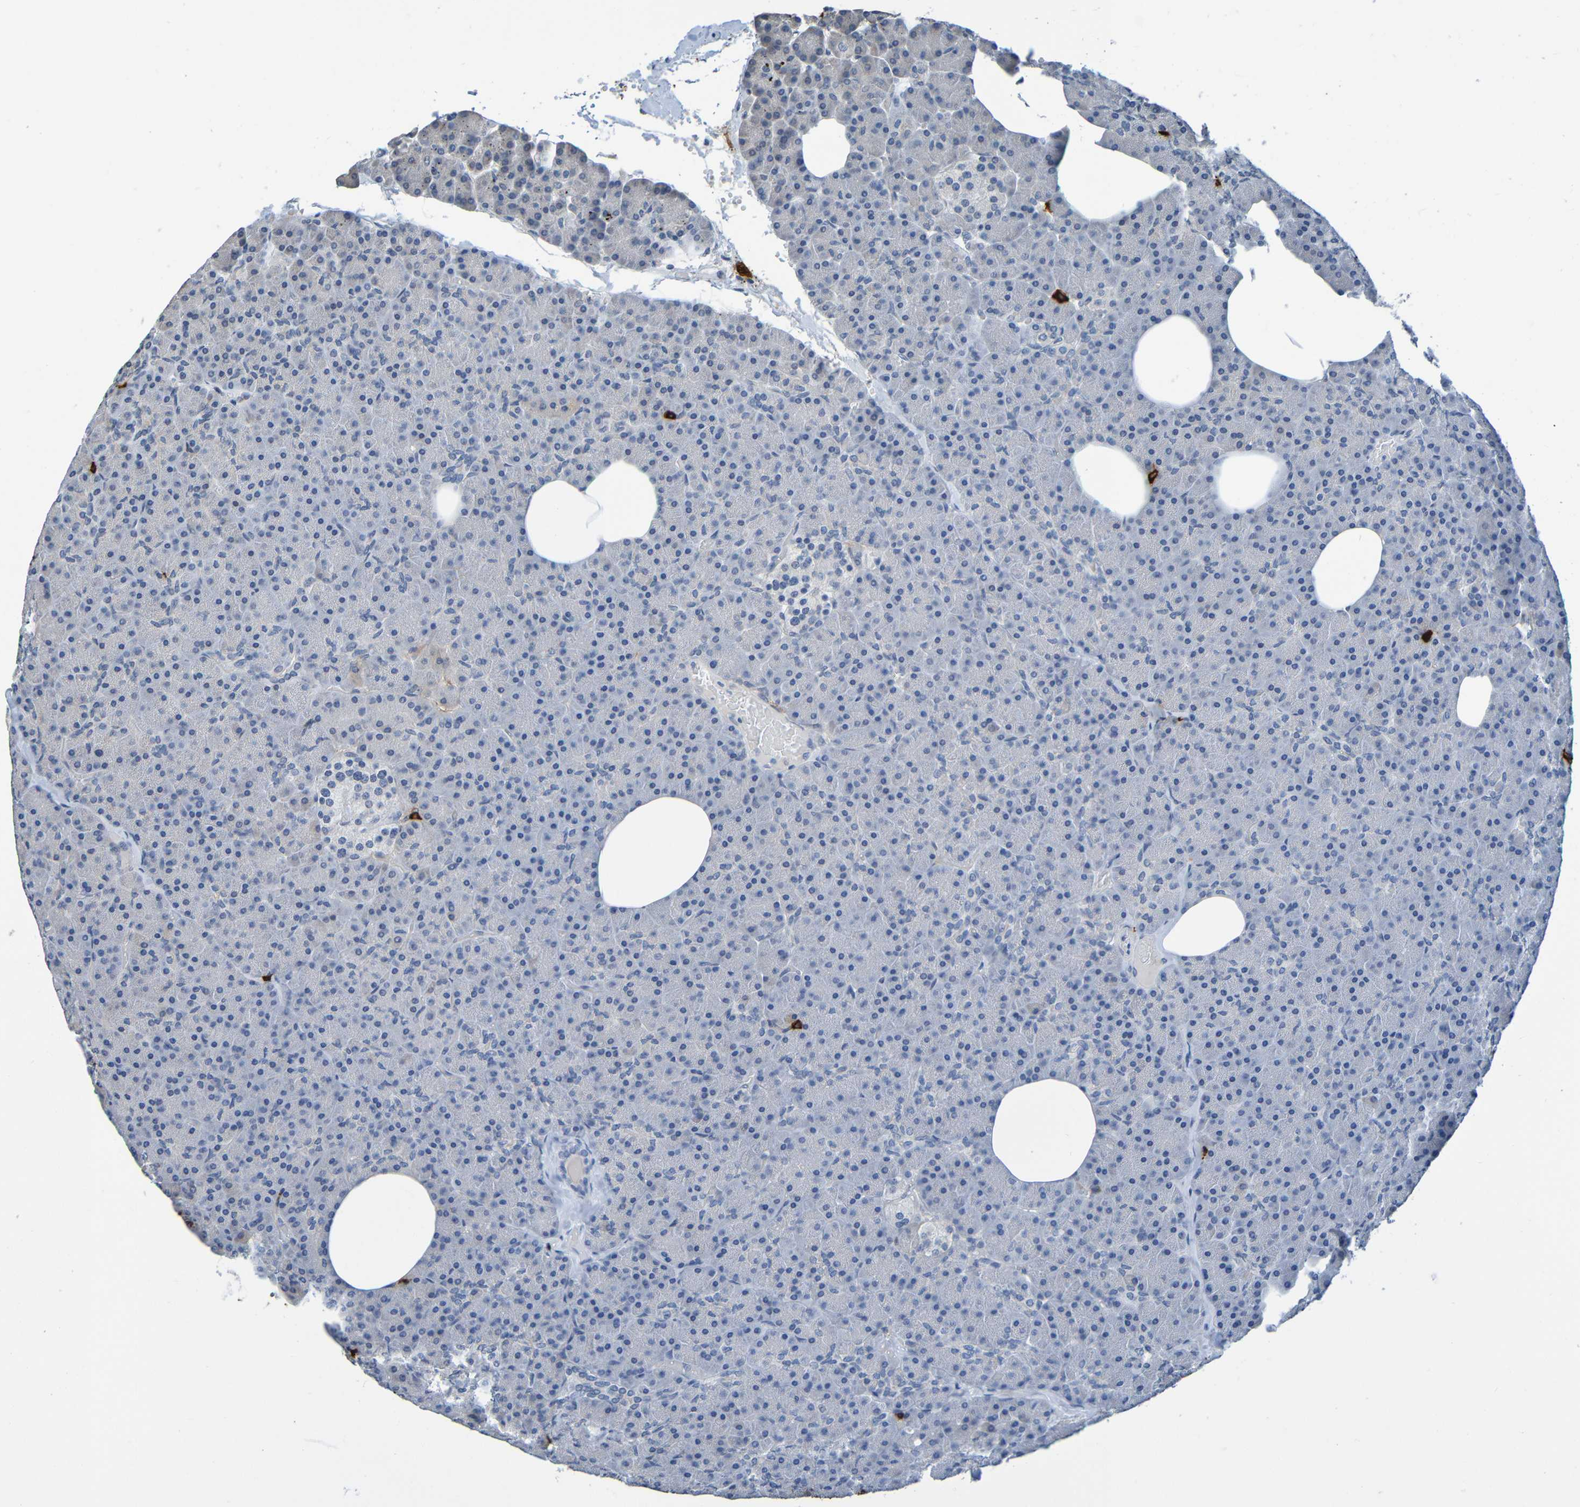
{"staining": {"intensity": "weak", "quantity": "<25%", "location": "cytoplasmic/membranous"}, "tissue": "pancreas", "cell_type": "Exocrine glandular cells", "image_type": "normal", "snomed": [{"axis": "morphology", "description": "Normal tissue, NOS"}, {"axis": "topography", "description": "Pancreas"}], "caption": "The image shows no significant positivity in exocrine glandular cells of pancreas.", "gene": "C3AR1", "patient": {"sex": "female", "age": 35}}